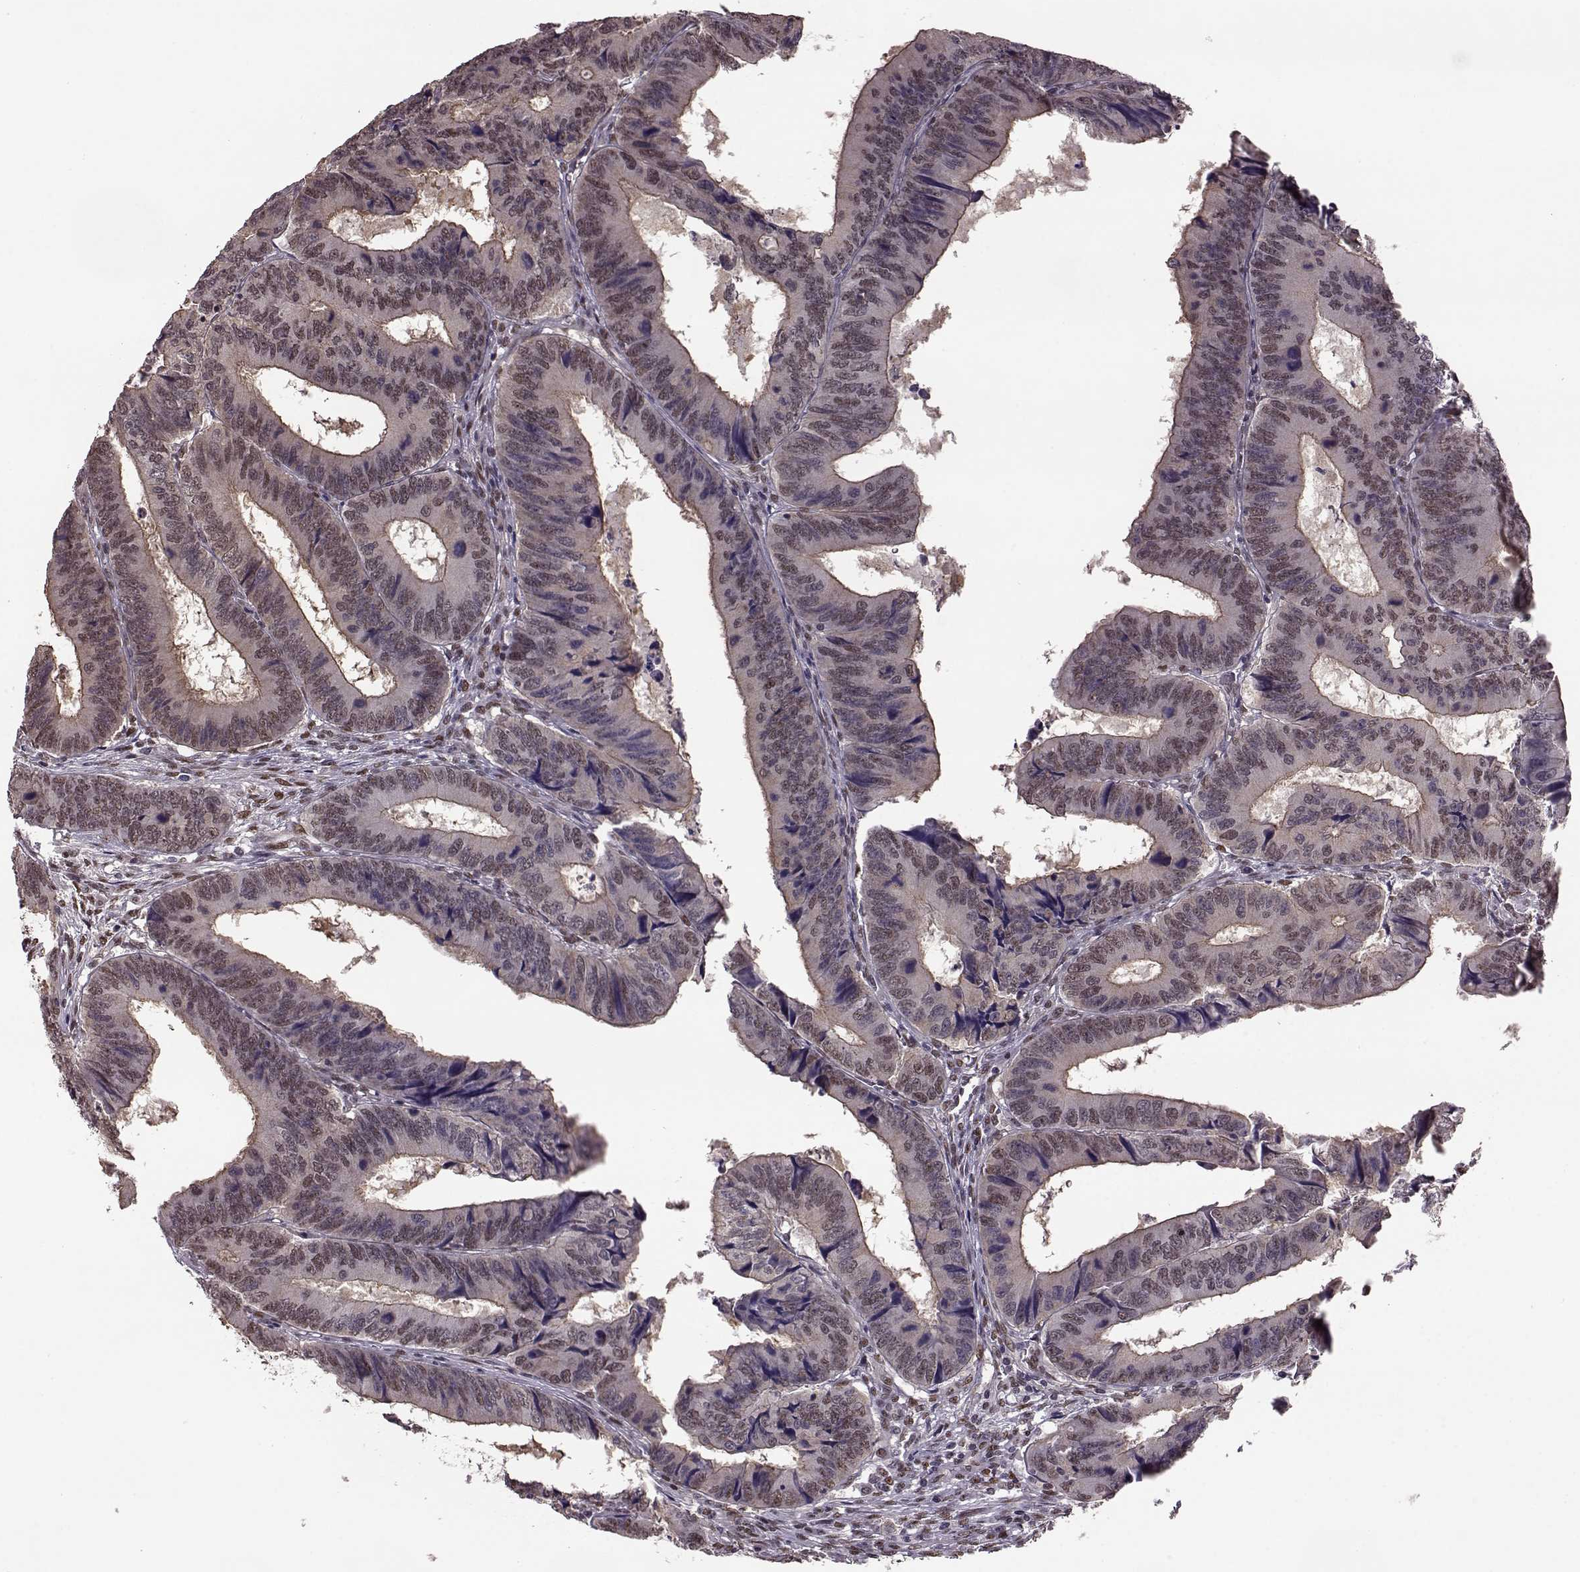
{"staining": {"intensity": "weak", "quantity": "25%-75%", "location": "nuclear"}, "tissue": "colorectal cancer", "cell_type": "Tumor cells", "image_type": "cancer", "snomed": [{"axis": "morphology", "description": "Adenocarcinoma, NOS"}, {"axis": "topography", "description": "Colon"}], "caption": "Adenocarcinoma (colorectal) stained with a brown dye demonstrates weak nuclear positive positivity in approximately 25%-75% of tumor cells.", "gene": "FTO", "patient": {"sex": "male", "age": 53}}